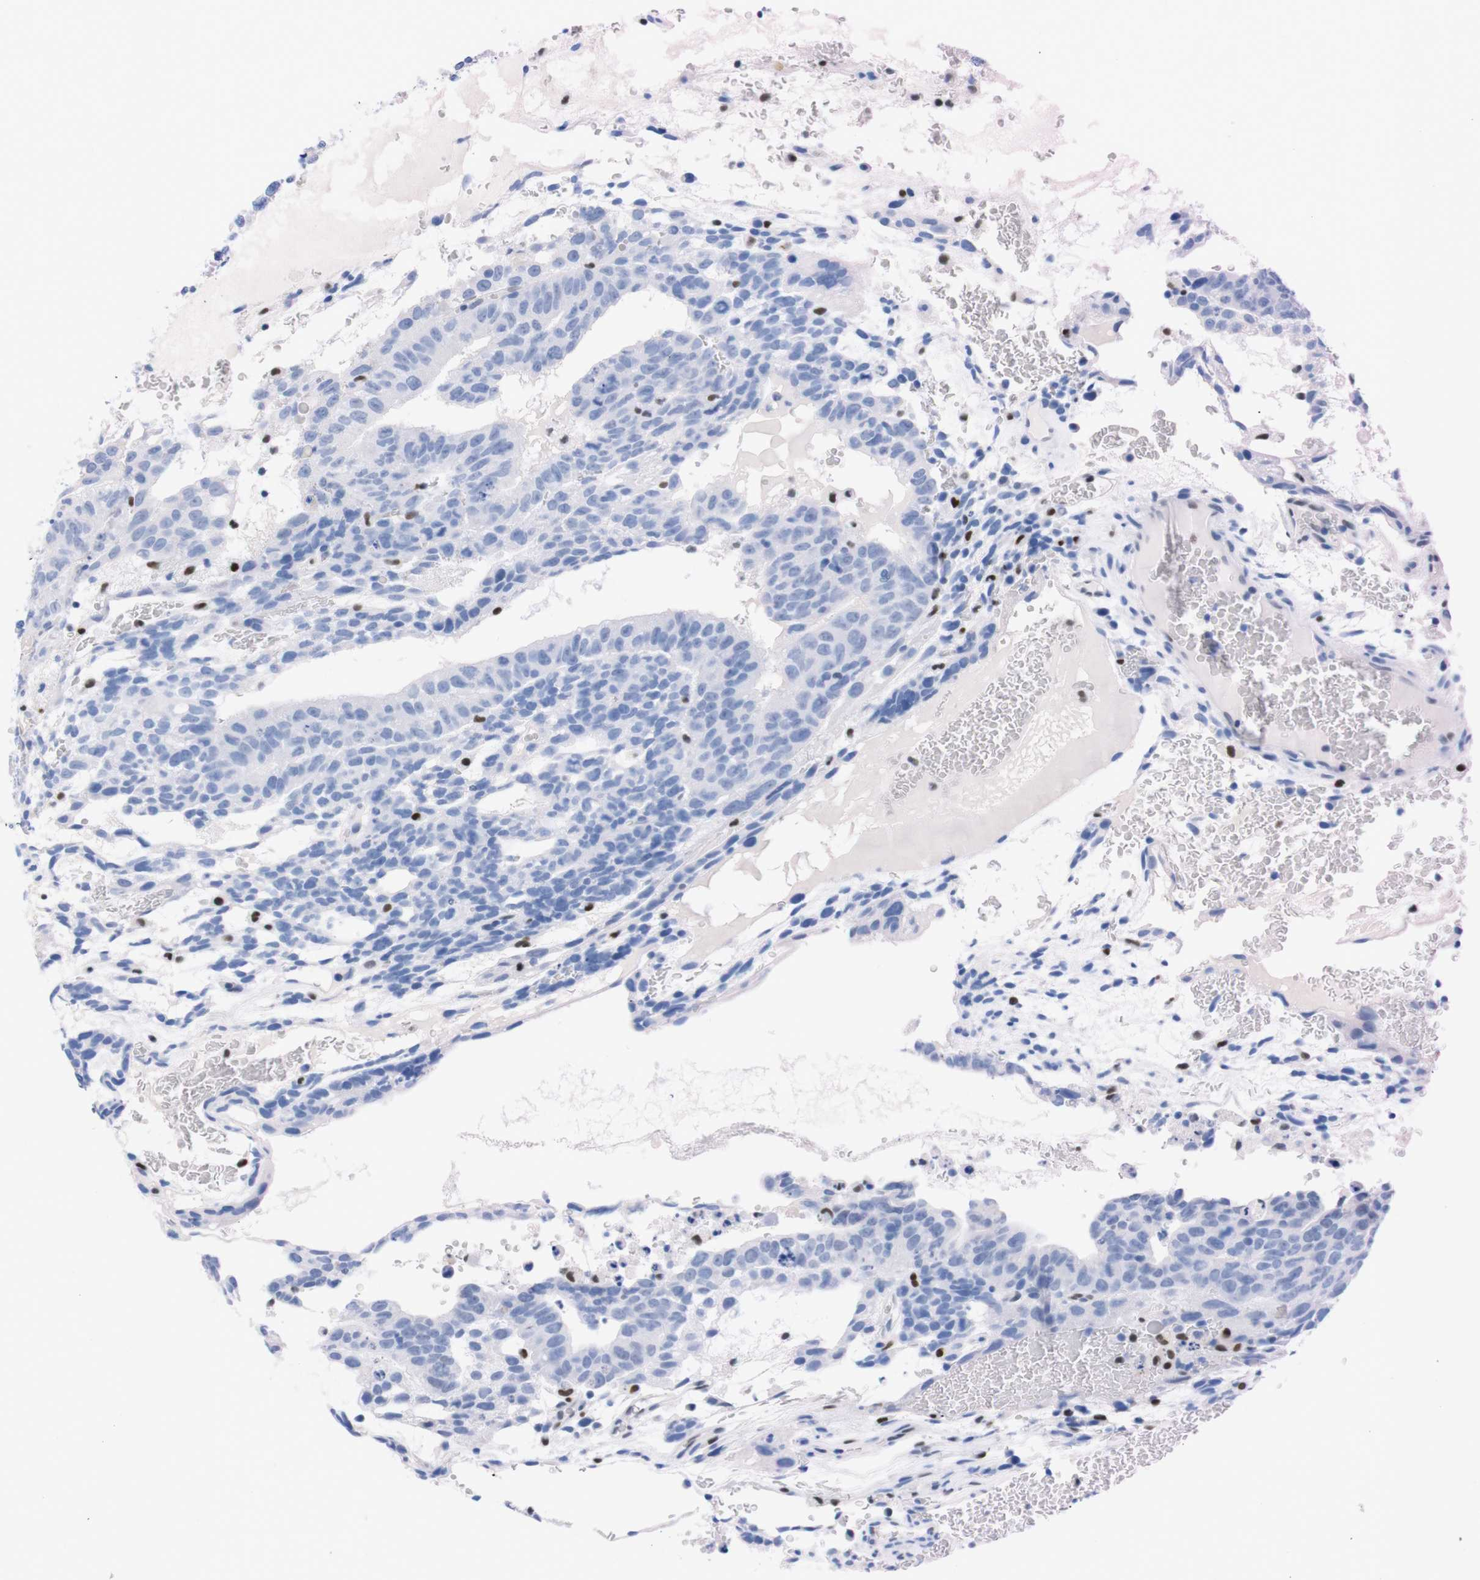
{"staining": {"intensity": "negative", "quantity": "none", "location": "none"}, "tissue": "testis cancer", "cell_type": "Tumor cells", "image_type": "cancer", "snomed": [{"axis": "morphology", "description": "Seminoma, NOS"}, {"axis": "morphology", "description": "Carcinoma, Embryonal, NOS"}, {"axis": "topography", "description": "Testis"}], "caption": "The immunohistochemistry (IHC) micrograph has no significant positivity in tumor cells of testis cancer (embryonal carcinoma) tissue.", "gene": "P2RY12", "patient": {"sex": "male", "age": 52}}